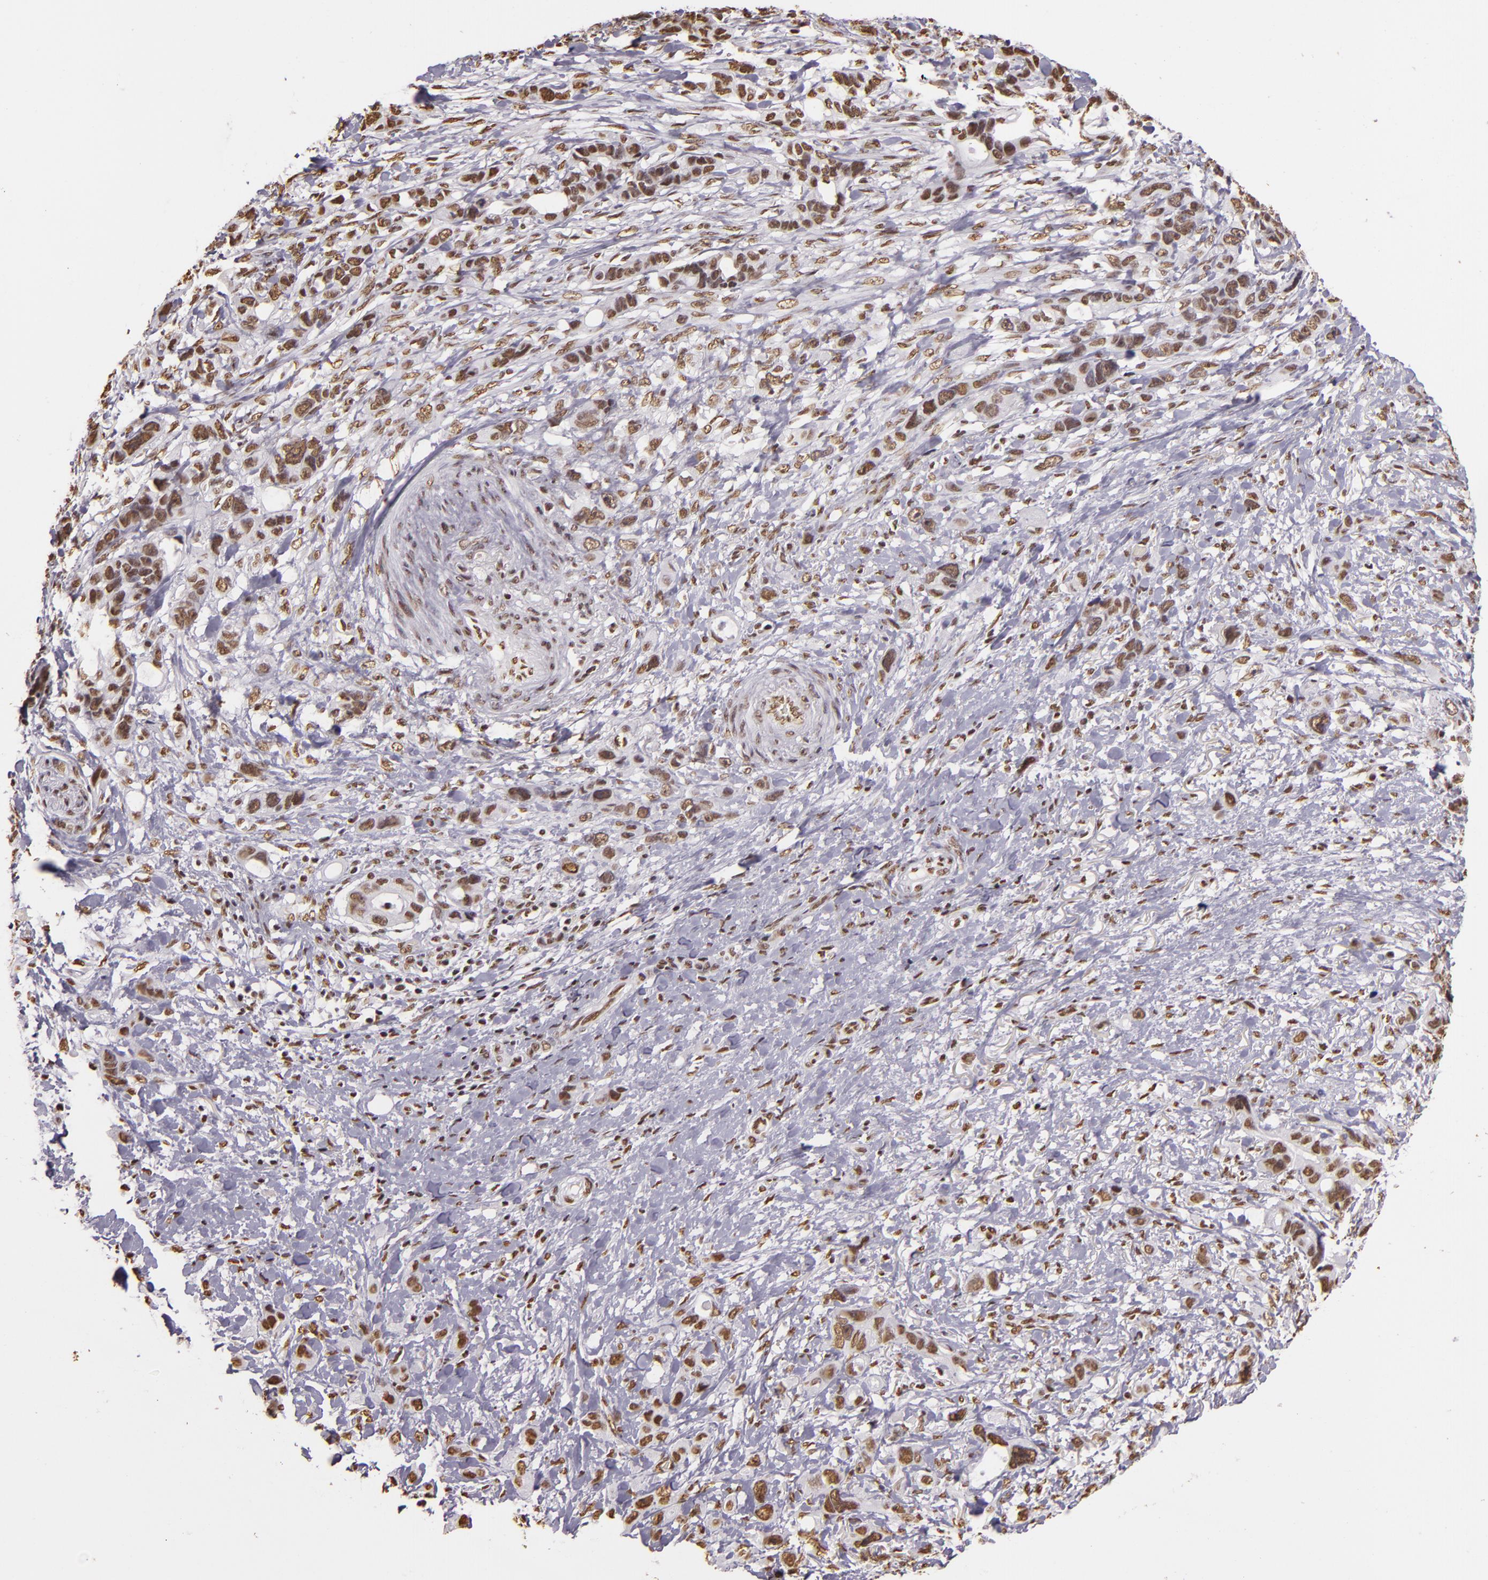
{"staining": {"intensity": "moderate", "quantity": ">75%", "location": "nuclear"}, "tissue": "stomach cancer", "cell_type": "Tumor cells", "image_type": "cancer", "snomed": [{"axis": "morphology", "description": "Adenocarcinoma, NOS"}, {"axis": "topography", "description": "Stomach, upper"}], "caption": "Immunohistochemistry (IHC) histopathology image of neoplastic tissue: human stomach adenocarcinoma stained using immunohistochemistry reveals medium levels of moderate protein expression localized specifically in the nuclear of tumor cells, appearing as a nuclear brown color.", "gene": "PAPOLA", "patient": {"sex": "male", "age": 47}}